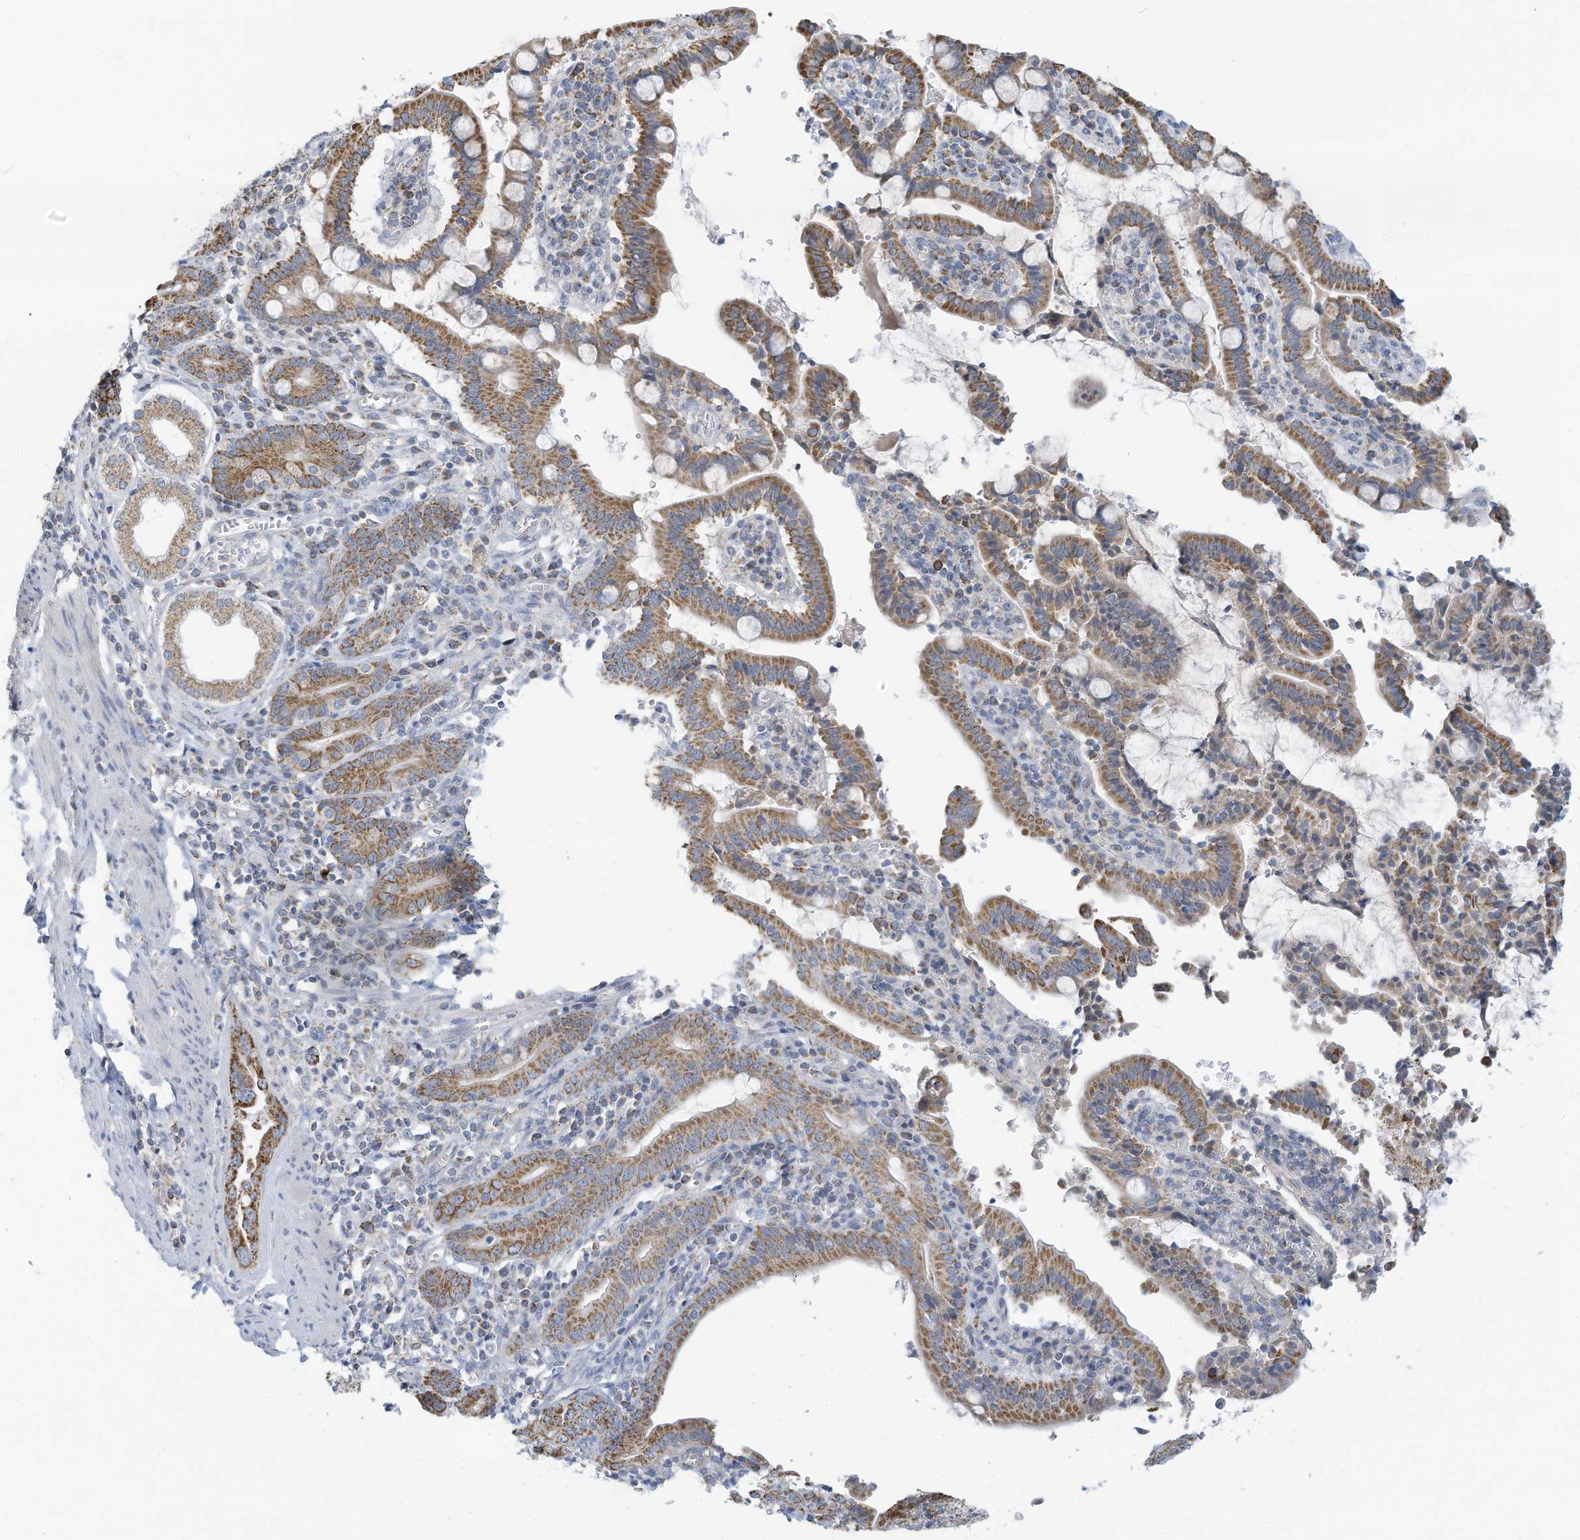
{"staining": {"intensity": "moderate", "quantity": ">75%", "location": "cytoplasmic/membranous"}, "tissue": "pancreatic cancer", "cell_type": "Tumor cells", "image_type": "cancer", "snomed": [{"axis": "morphology", "description": "Adenocarcinoma, NOS"}, {"axis": "topography", "description": "Pancreas"}], "caption": "Protein expression analysis of human adenocarcinoma (pancreatic) reveals moderate cytoplasmic/membranous expression in approximately >75% of tumor cells.", "gene": "NLN", "patient": {"sex": "male", "age": 70}}